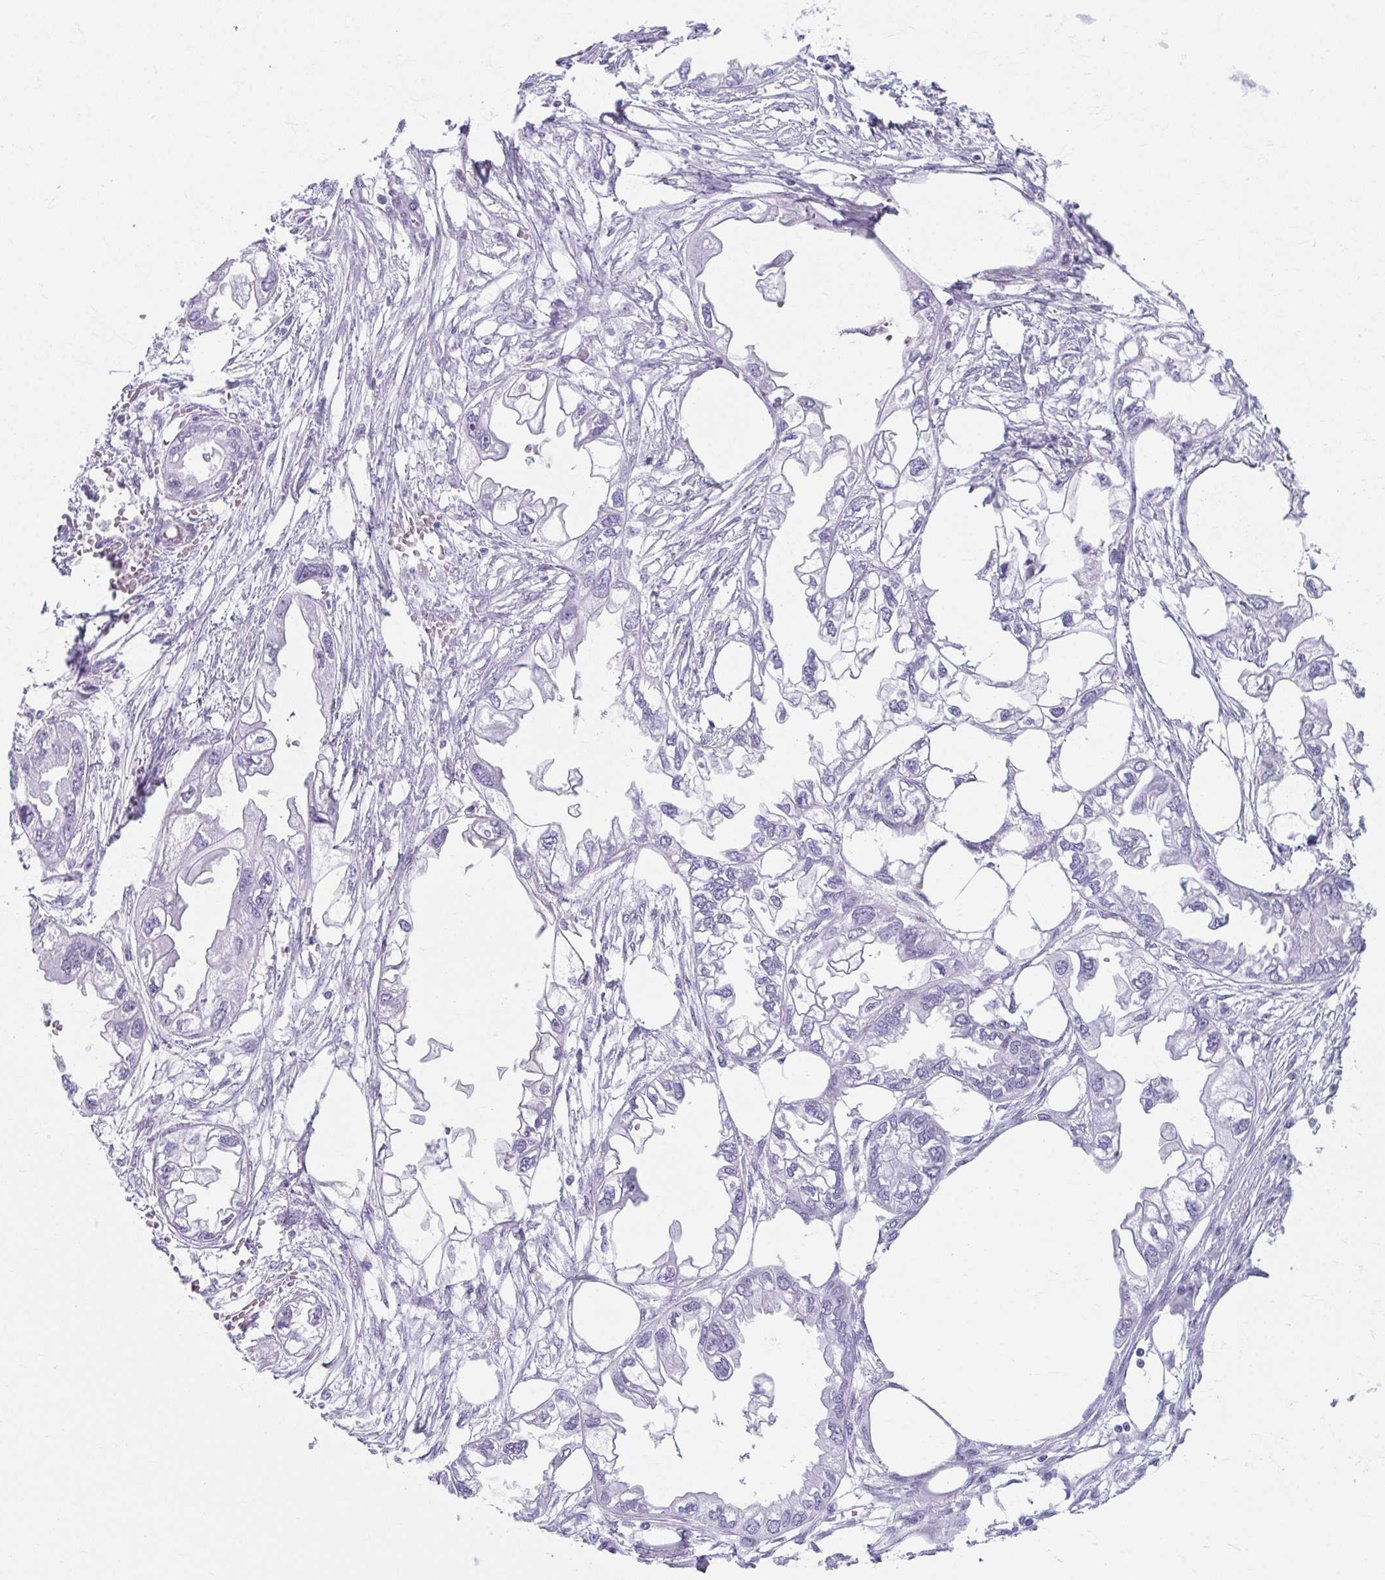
{"staining": {"intensity": "negative", "quantity": "none", "location": "none"}, "tissue": "endometrial cancer", "cell_type": "Tumor cells", "image_type": "cancer", "snomed": [{"axis": "morphology", "description": "Adenocarcinoma, NOS"}, {"axis": "morphology", "description": "Adenocarcinoma, metastatic, NOS"}, {"axis": "topography", "description": "Adipose tissue"}, {"axis": "topography", "description": "Endometrium"}], "caption": "Adenocarcinoma (endometrial) was stained to show a protein in brown. There is no significant expression in tumor cells. Brightfield microscopy of IHC stained with DAB (brown) and hematoxylin (blue), captured at high magnification.", "gene": "MOBP", "patient": {"sex": "female", "age": 67}}